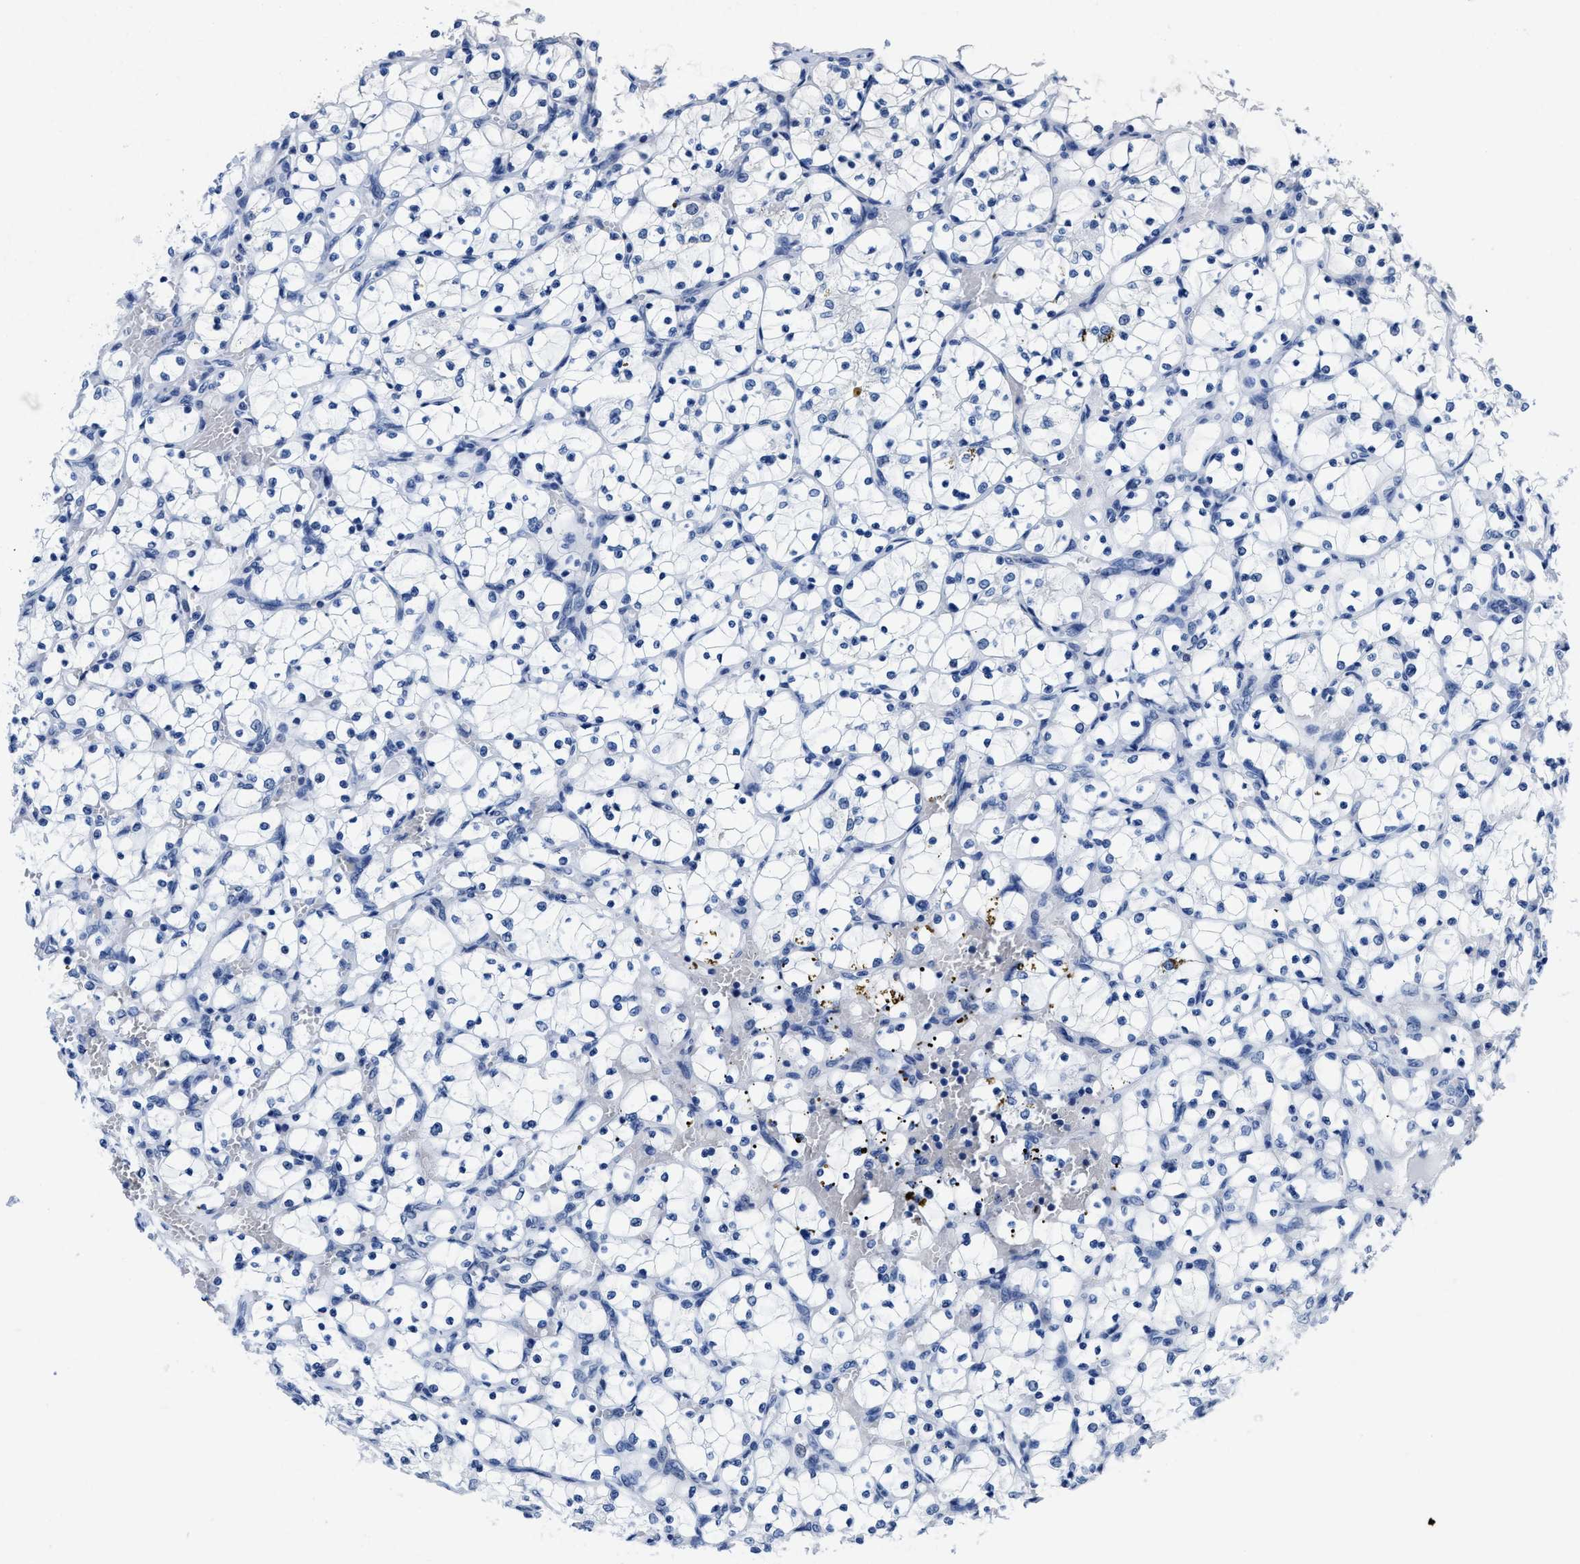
{"staining": {"intensity": "negative", "quantity": "none", "location": "none"}, "tissue": "renal cancer", "cell_type": "Tumor cells", "image_type": "cancer", "snomed": [{"axis": "morphology", "description": "Adenocarcinoma, NOS"}, {"axis": "topography", "description": "Kidney"}], "caption": "DAB (3,3'-diaminobenzidine) immunohistochemical staining of adenocarcinoma (renal) displays no significant staining in tumor cells.", "gene": "ID3", "patient": {"sex": "female", "age": 69}}